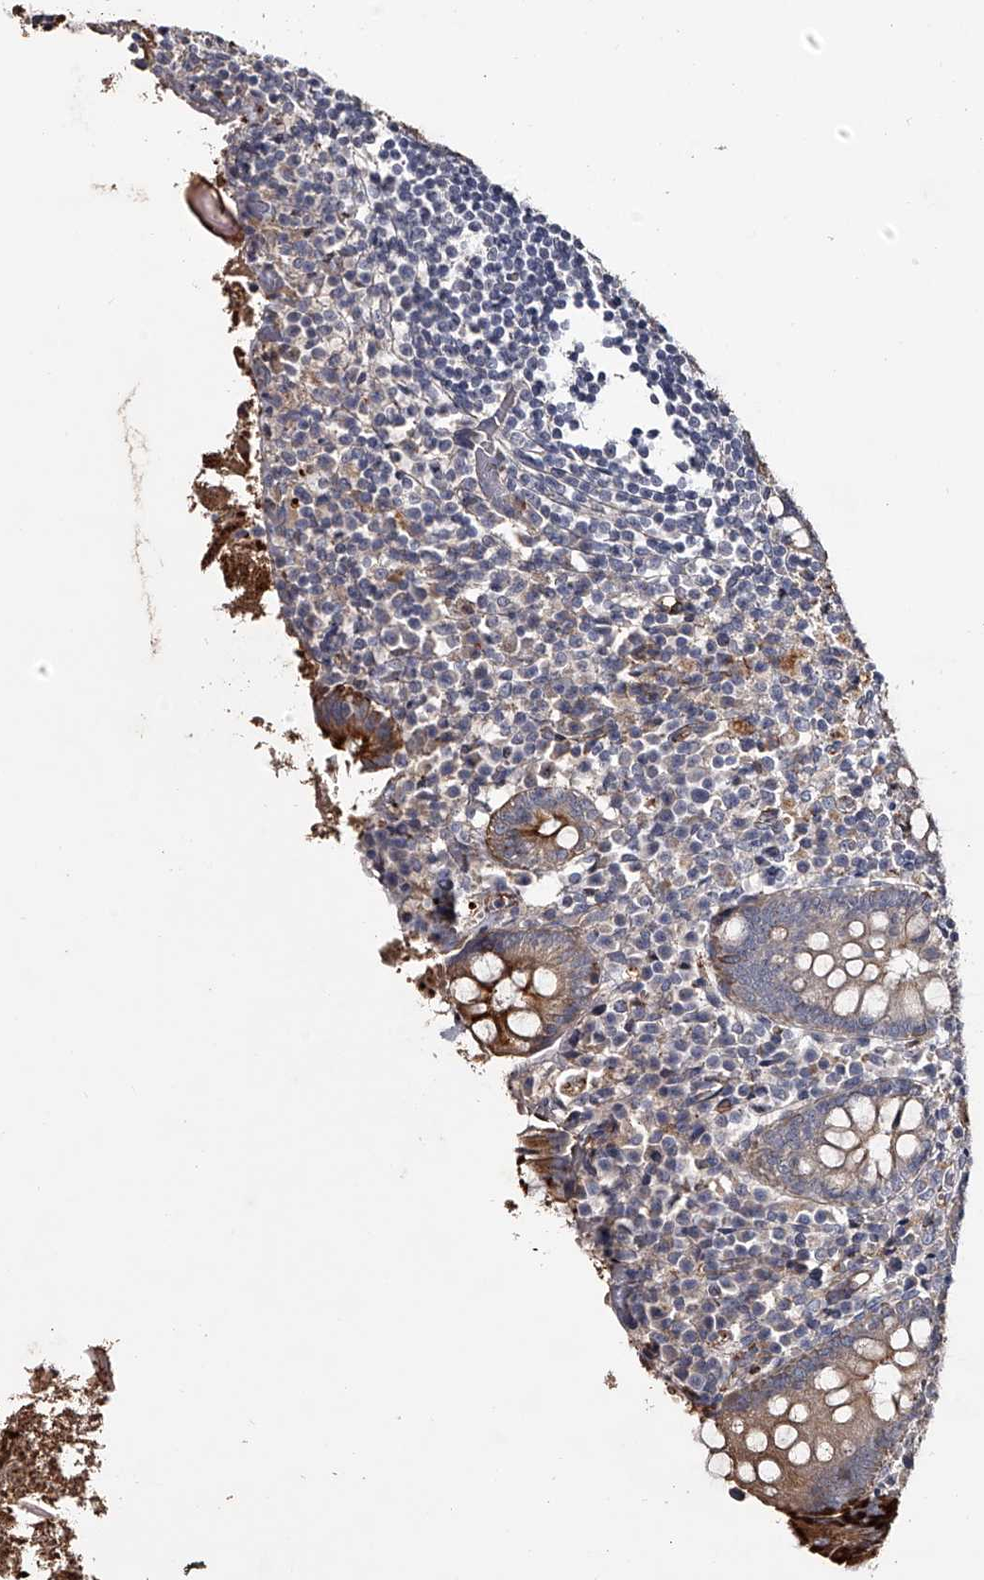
{"staining": {"intensity": "strong", "quantity": "25%-75%", "location": "cytoplasmic/membranous"}, "tissue": "appendix", "cell_type": "Glandular cells", "image_type": "normal", "snomed": [{"axis": "morphology", "description": "Normal tissue, NOS"}, {"axis": "topography", "description": "Appendix"}], "caption": "Immunohistochemical staining of benign human appendix shows 25%-75% levels of strong cytoplasmic/membranous protein expression in approximately 25%-75% of glandular cells. (Stains: DAB in brown, nuclei in blue, Microscopy: brightfield microscopy at high magnification).", "gene": "MDN1", "patient": {"sex": "female", "age": 17}}